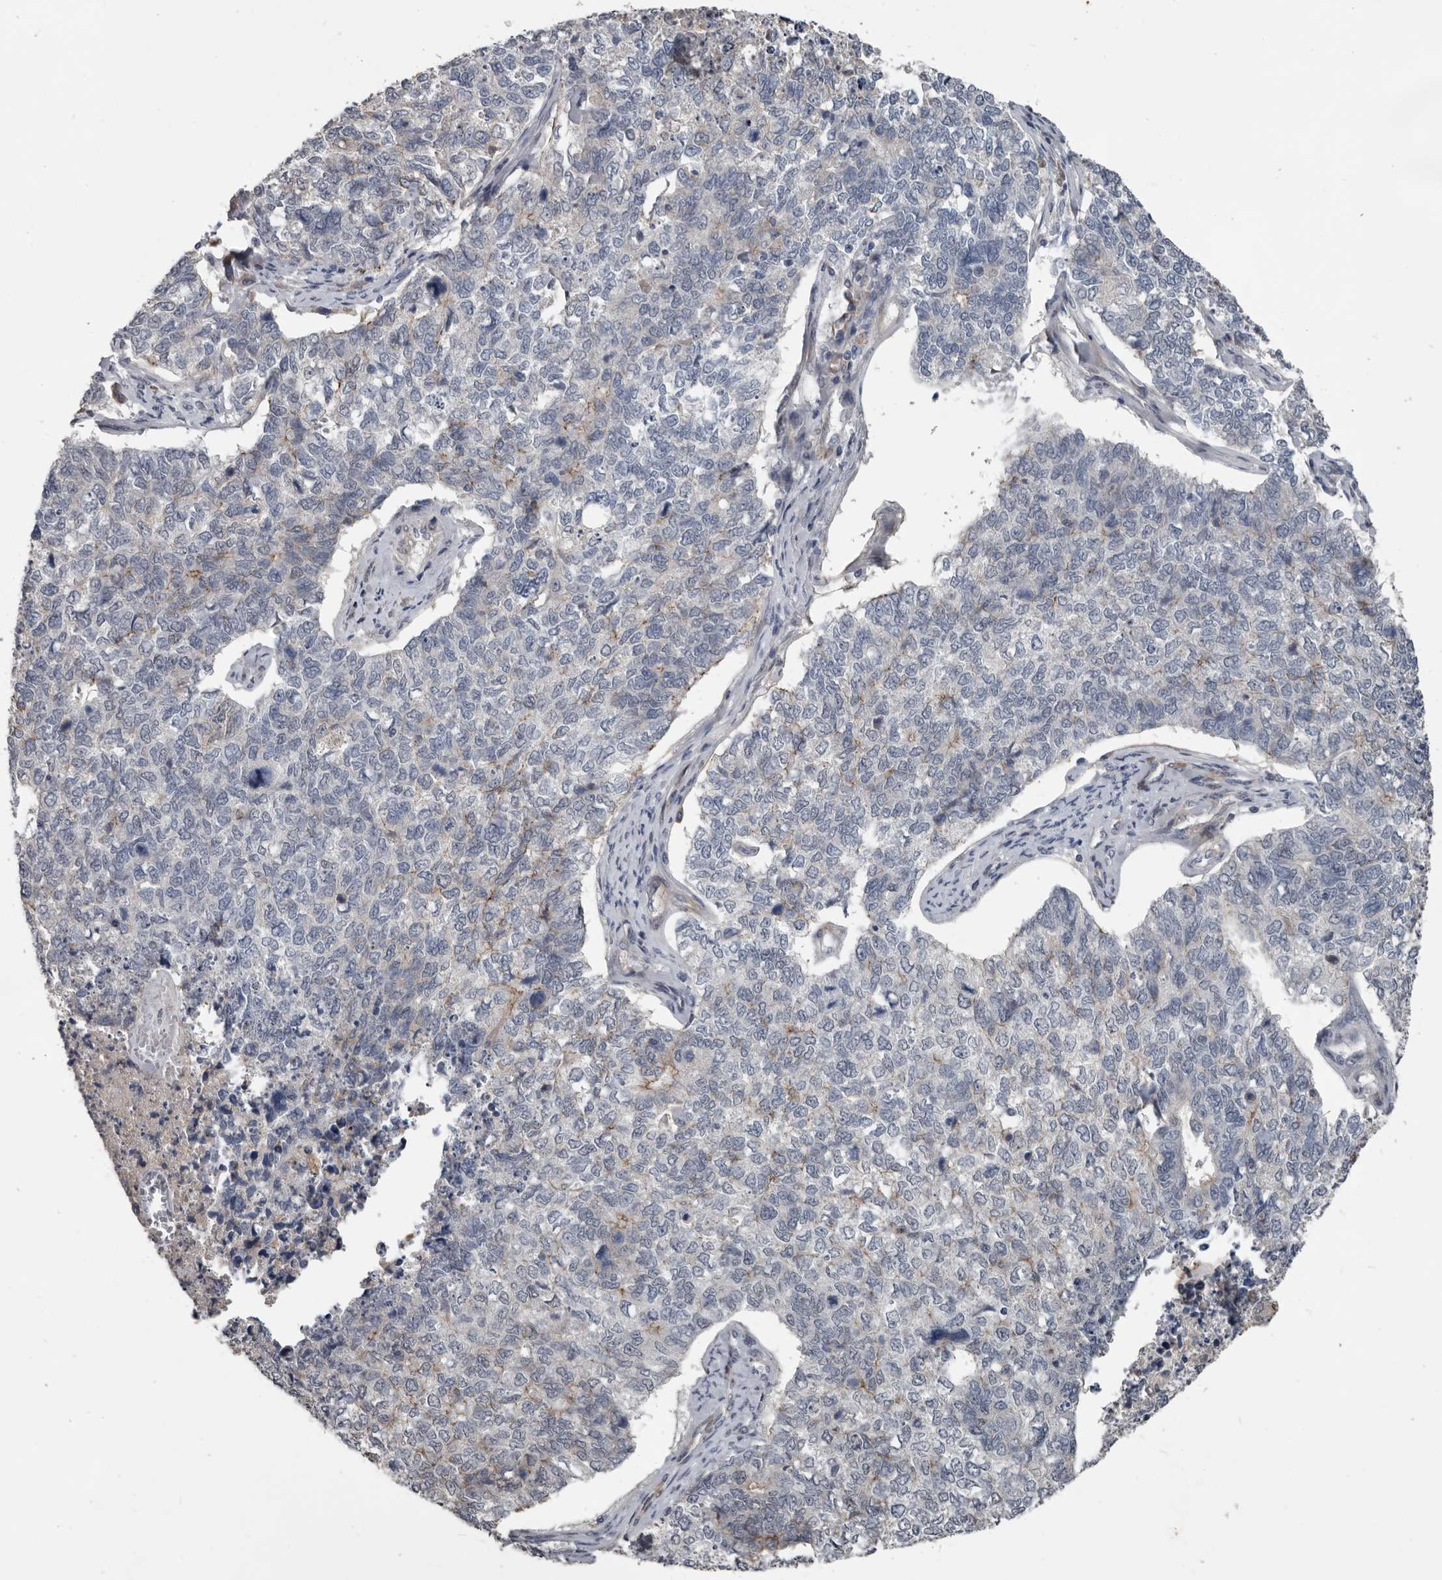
{"staining": {"intensity": "negative", "quantity": "none", "location": "none"}, "tissue": "cervical cancer", "cell_type": "Tumor cells", "image_type": "cancer", "snomed": [{"axis": "morphology", "description": "Squamous cell carcinoma, NOS"}, {"axis": "topography", "description": "Cervix"}], "caption": "High magnification brightfield microscopy of cervical cancer (squamous cell carcinoma) stained with DAB (3,3'-diaminobenzidine) (brown) and counterstained with hematoxylin (blue): tumor cells show no significant staining.", "gene": "C1orf216", "patient": {"sex": "female", "age": 63}}